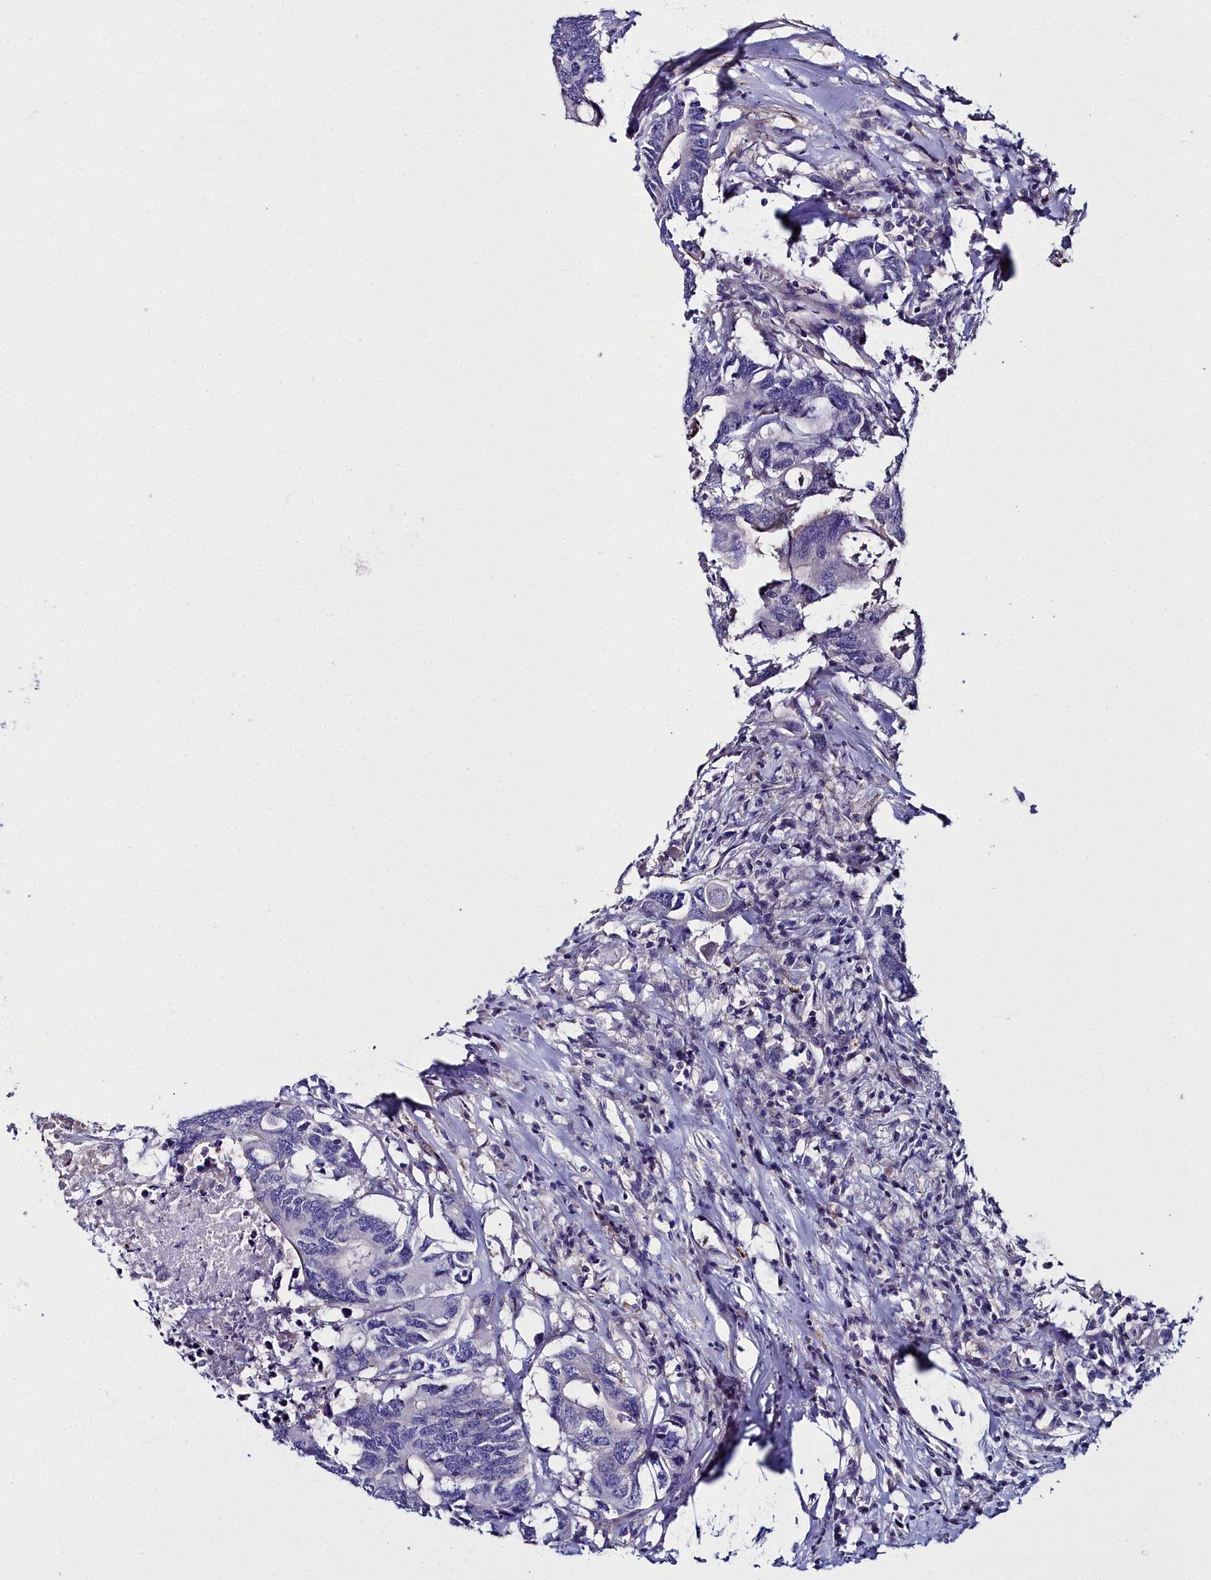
{"staining": {"intensity": "negative", "quantity": "none", "location": "none"}, "tissue": "colorectal cancer", "cell_type": "Tumor cells", "image_type": "cancer", "snomed": [{"axis": "morphology", "description": "Adenocarcinoma, NOS"}, {"axis": "topography", "description": "Colon"}], "caption": "There is no significant positivity in tumor cells of colorectal cancer (adenocarcinoma). (DAB IHC, high magnification).", "gene": "FADS3", "patient": {"sex": "male", "age": 71}}